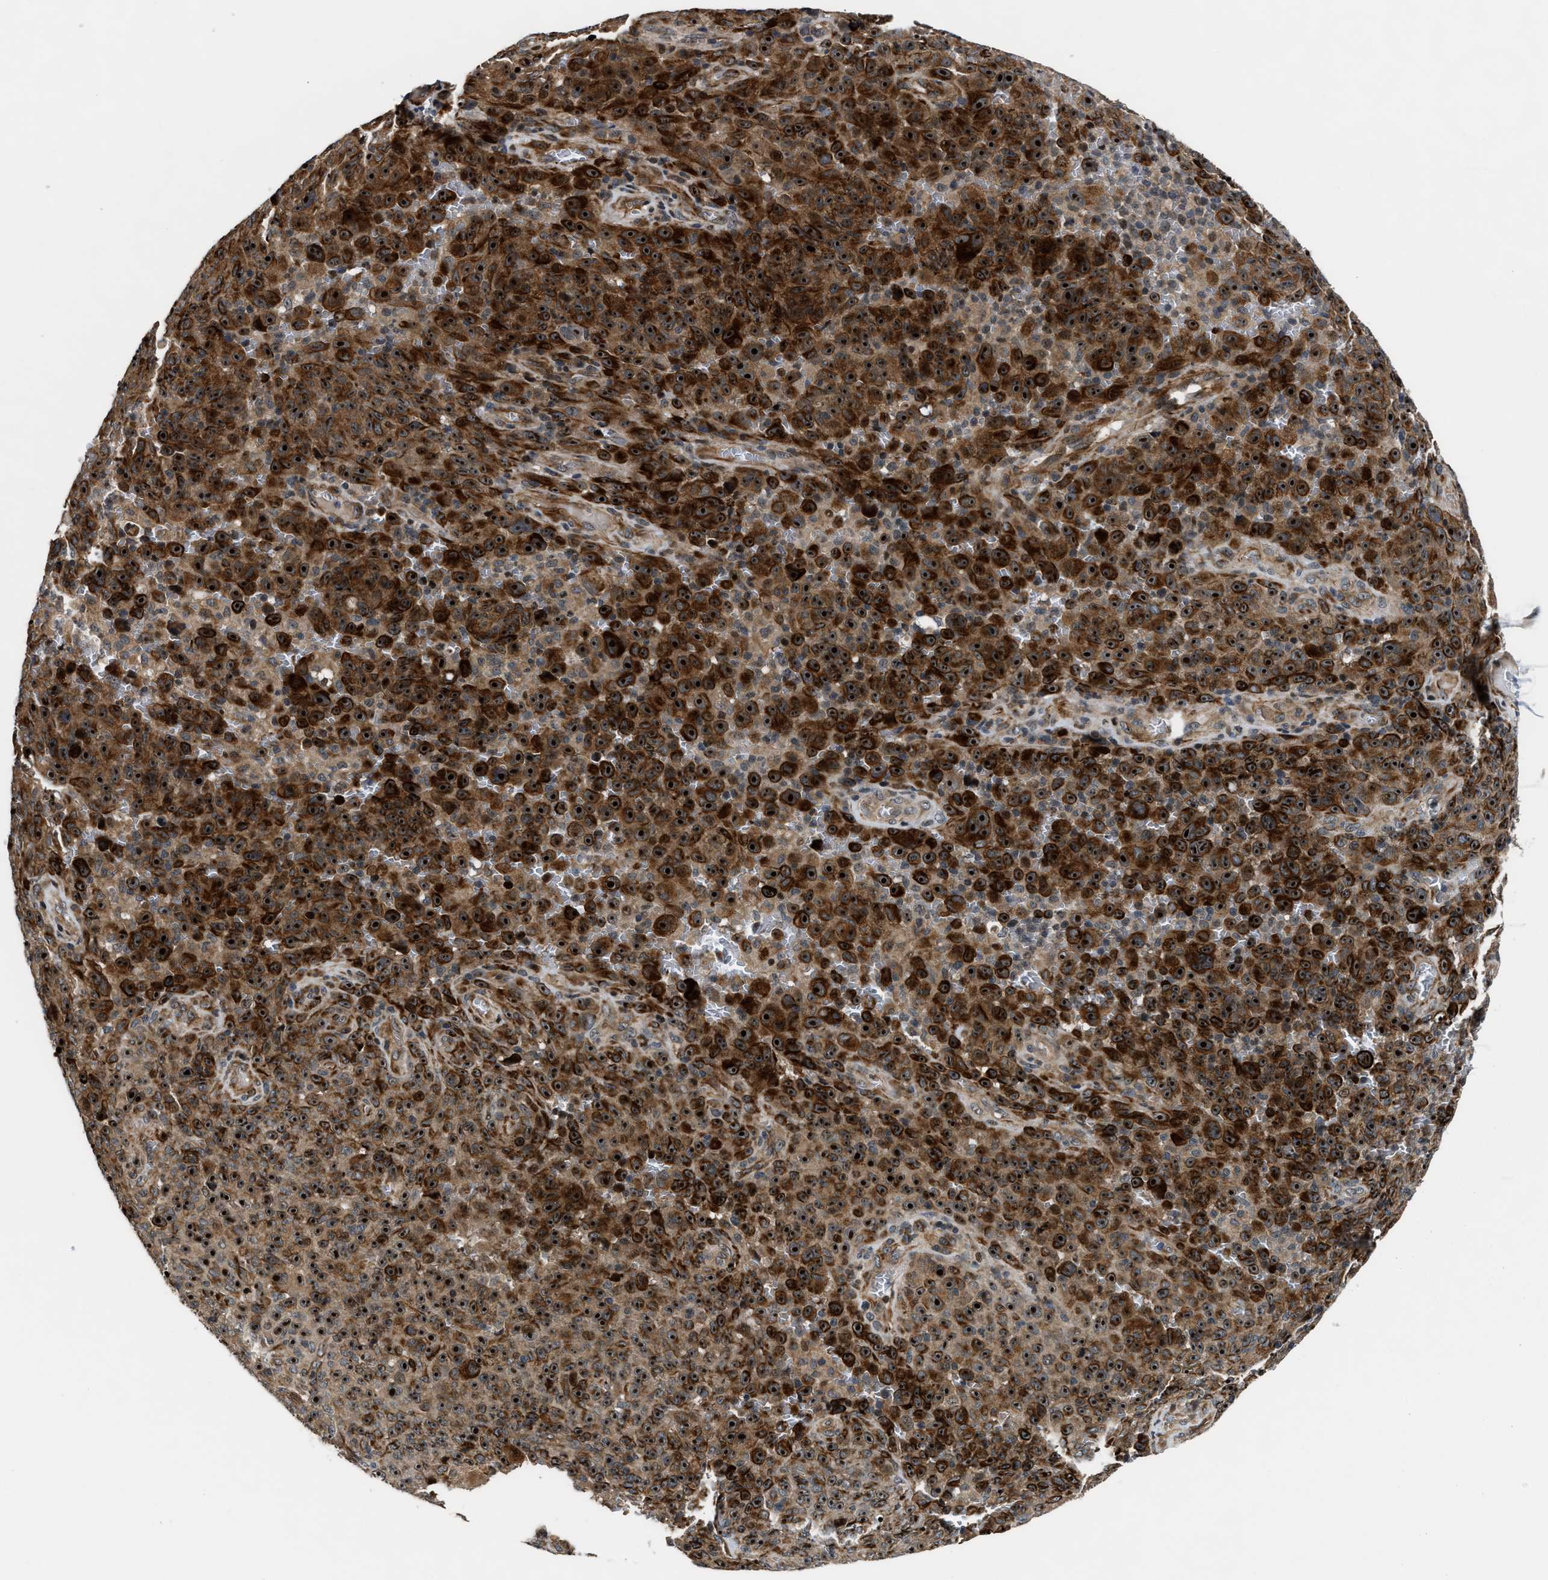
{"staining": {"intensity": "strong", "quantity": ">75%", "location": "cytoplasmic/membranous,nuclear"}, "tissue": "melanoma", "cell_type": "Tumor cells", "image_type": "cancer", "snomed": [{"axis": "morphology", "description": "Malignant melanoma, NOS"}, {"axis": "topography", "description": "Skin"}], "caption": "Immunohistochemical staining of human melanoma exhibits high levels of strong cytoplasmic/membranous and nuclear positivity in about >75% of tumor cells.", "gene": "ALDH3A2", "patient": {"sex": "female", "age": 82}}